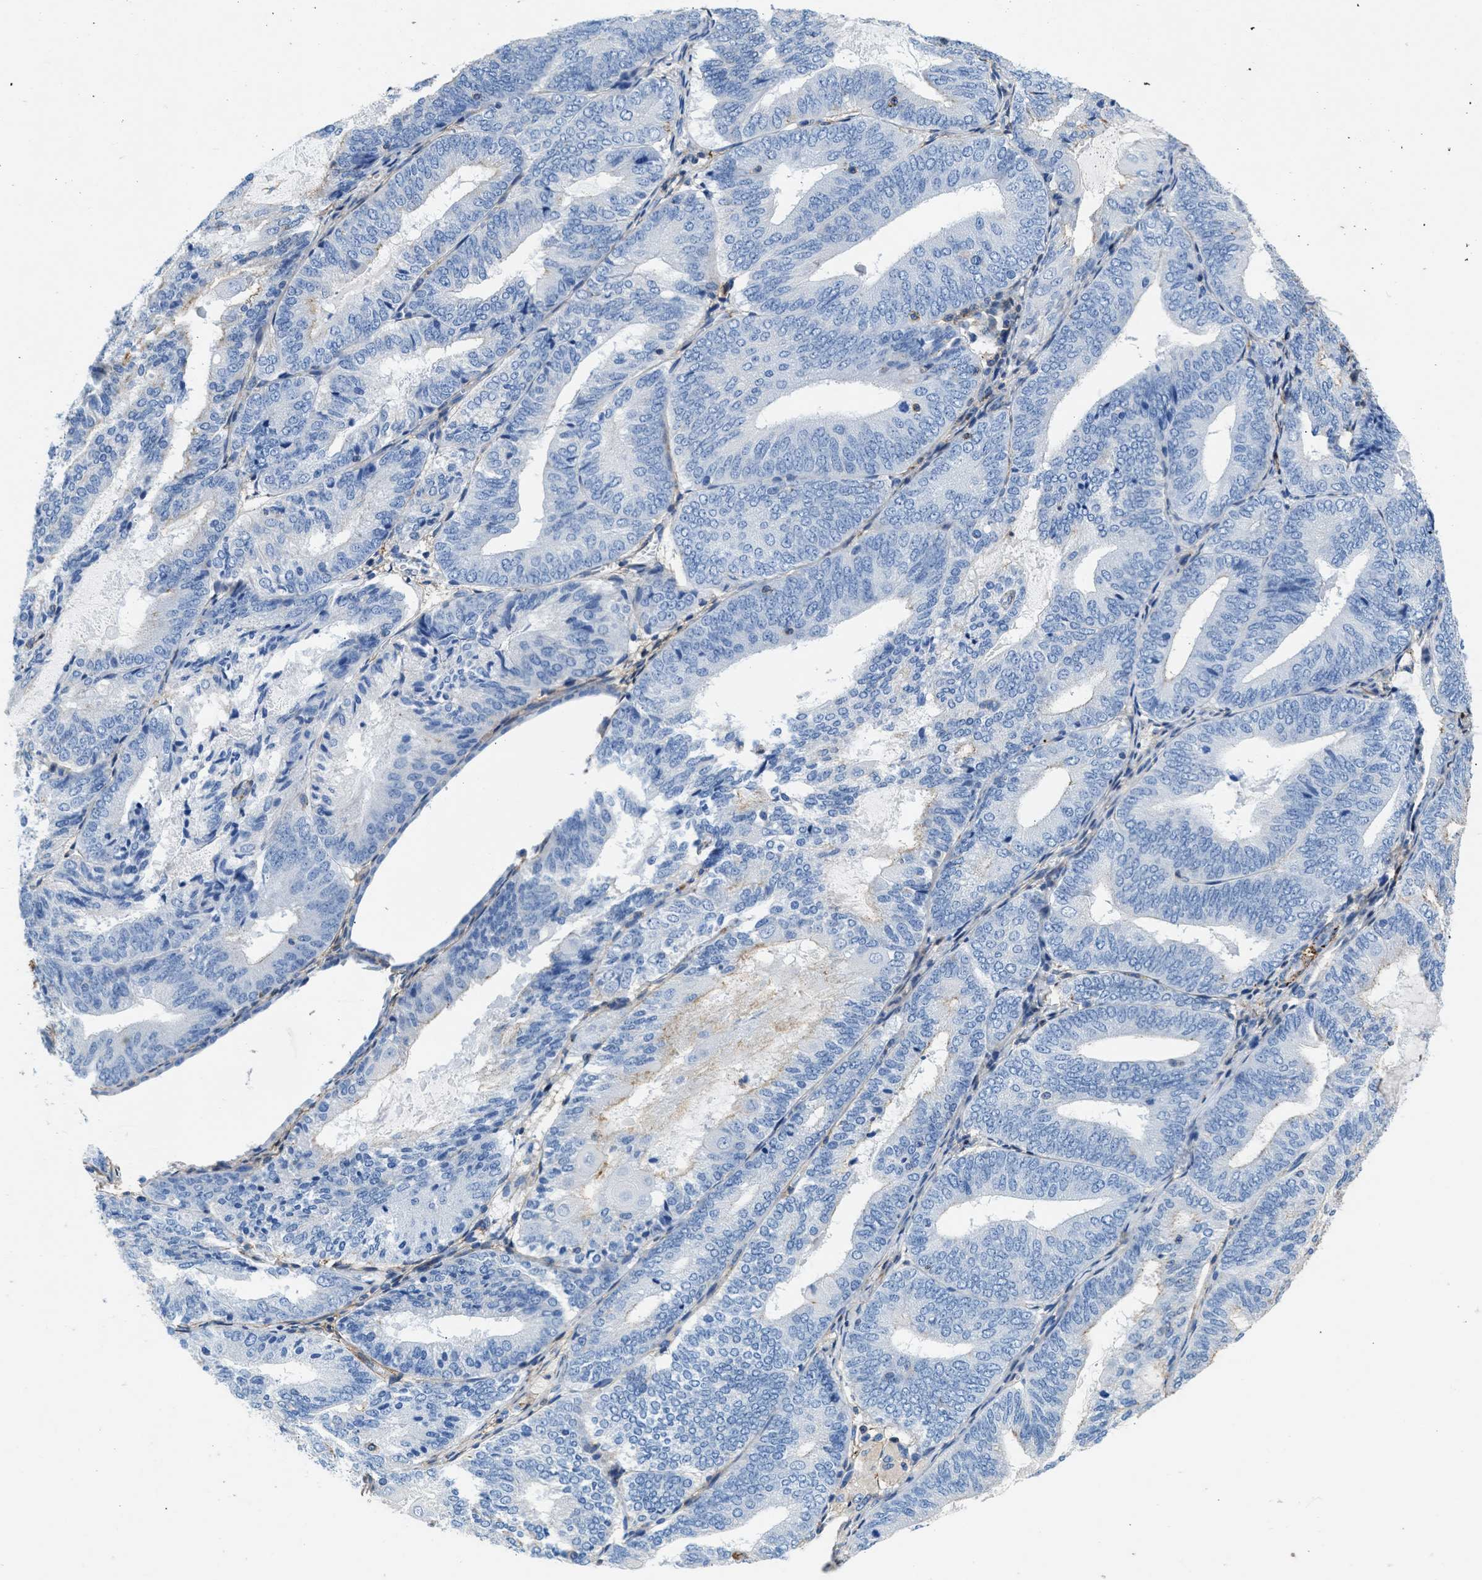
{"staining": {"intensity": "moderate", "quantity": "<25%", "location": "cytoplasmic/membranous"}, "tissue": "endometrial cancer", "cell_type": "Tumor cells", "image_type": "cancer", "snomed": [{"axis": "morphology", "description": "Adenocarcinoma, NOS"}, {"axis": "topography", "description": "Endometrium"}], "caption": "Immunohistochemistry (IHC) of human endometrial adenocarcinoma reveals low levels of moderate cytoplasmic/membranous positivity in about <25% of tumor cells.", "gene": "KCNQ4", "patient": {"sex": "female", "age": 81}}